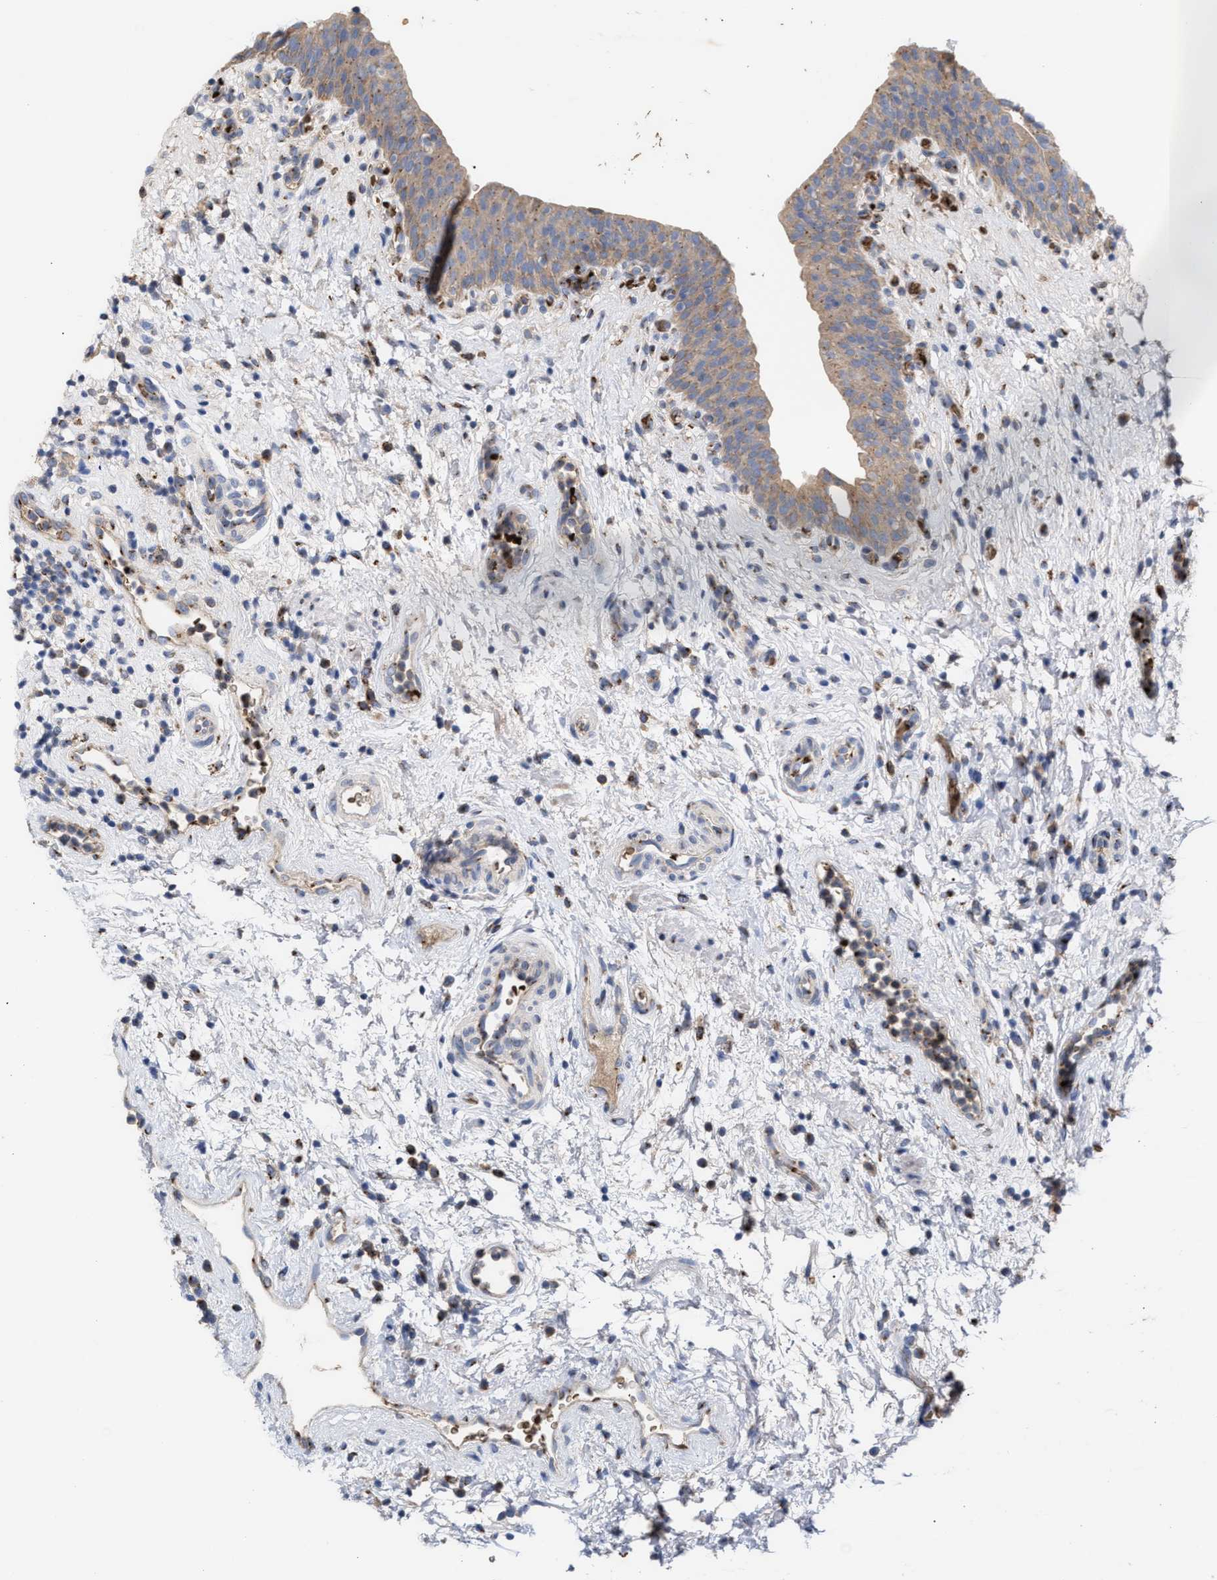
{"staining": {"intensity": "moderate", "quantity": "<25%", "location": "cytoplasmic/membranous"}, "tissue": "urinary bladder", "cell_type": "Urothelial cells", "image_type": "normal", "snomed": [{"axis": "morphology", "description": "Normal tissue, NOS"}, {"axis": "topography", "description": "Urinary bladder"}], "caption": "This image exhibits immunohistochemistry staining of normal human urinary bladder, with low moderate cytoplasmic/membranous staining in approximately <25% of urothelial cells.", "gene": "CCL2", "patient": {"sex": "male", "age": 37}}